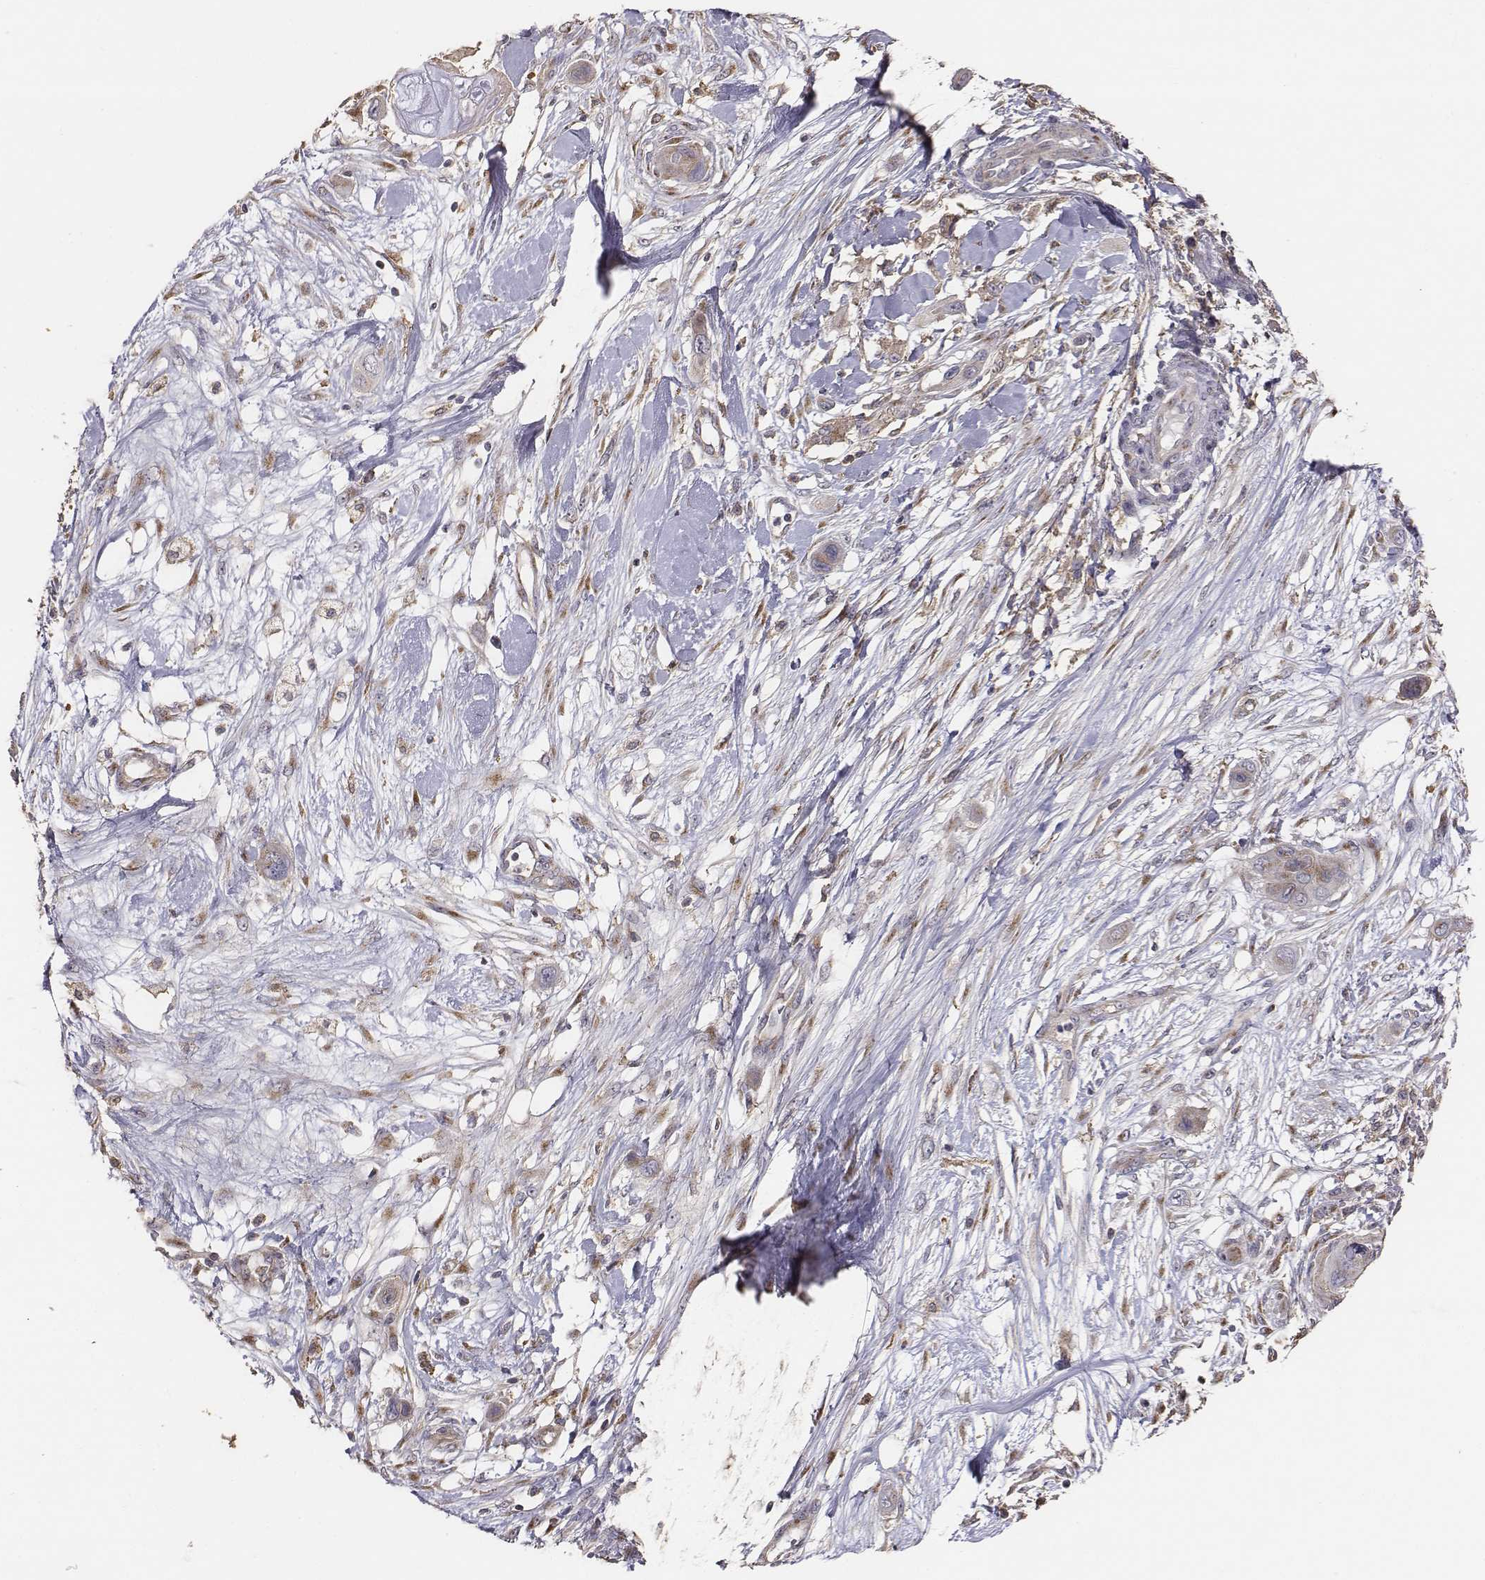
{"staining": {"intensity": "weak", "quantity": ">75%", "location": "cytoplasmic/membranous"}, "tissue": "skin cancer", "cell_type": "Tumor cells", "image_type": "cancer", "snomed": [{"axis": "morphology", "description": "Squamous cell carcinoma, NOS"}, {"axis": "topography", "description": "Skin"}], "caption": "High-power microscopy captured an IHC micrograph of skin squamous cell carcinoma, revealing weak cytoplasmic/membranous expression in approximately >75% of tumor cells.", "gene": "AP1B1", "patient": {"sex": "male", "age": 79}}